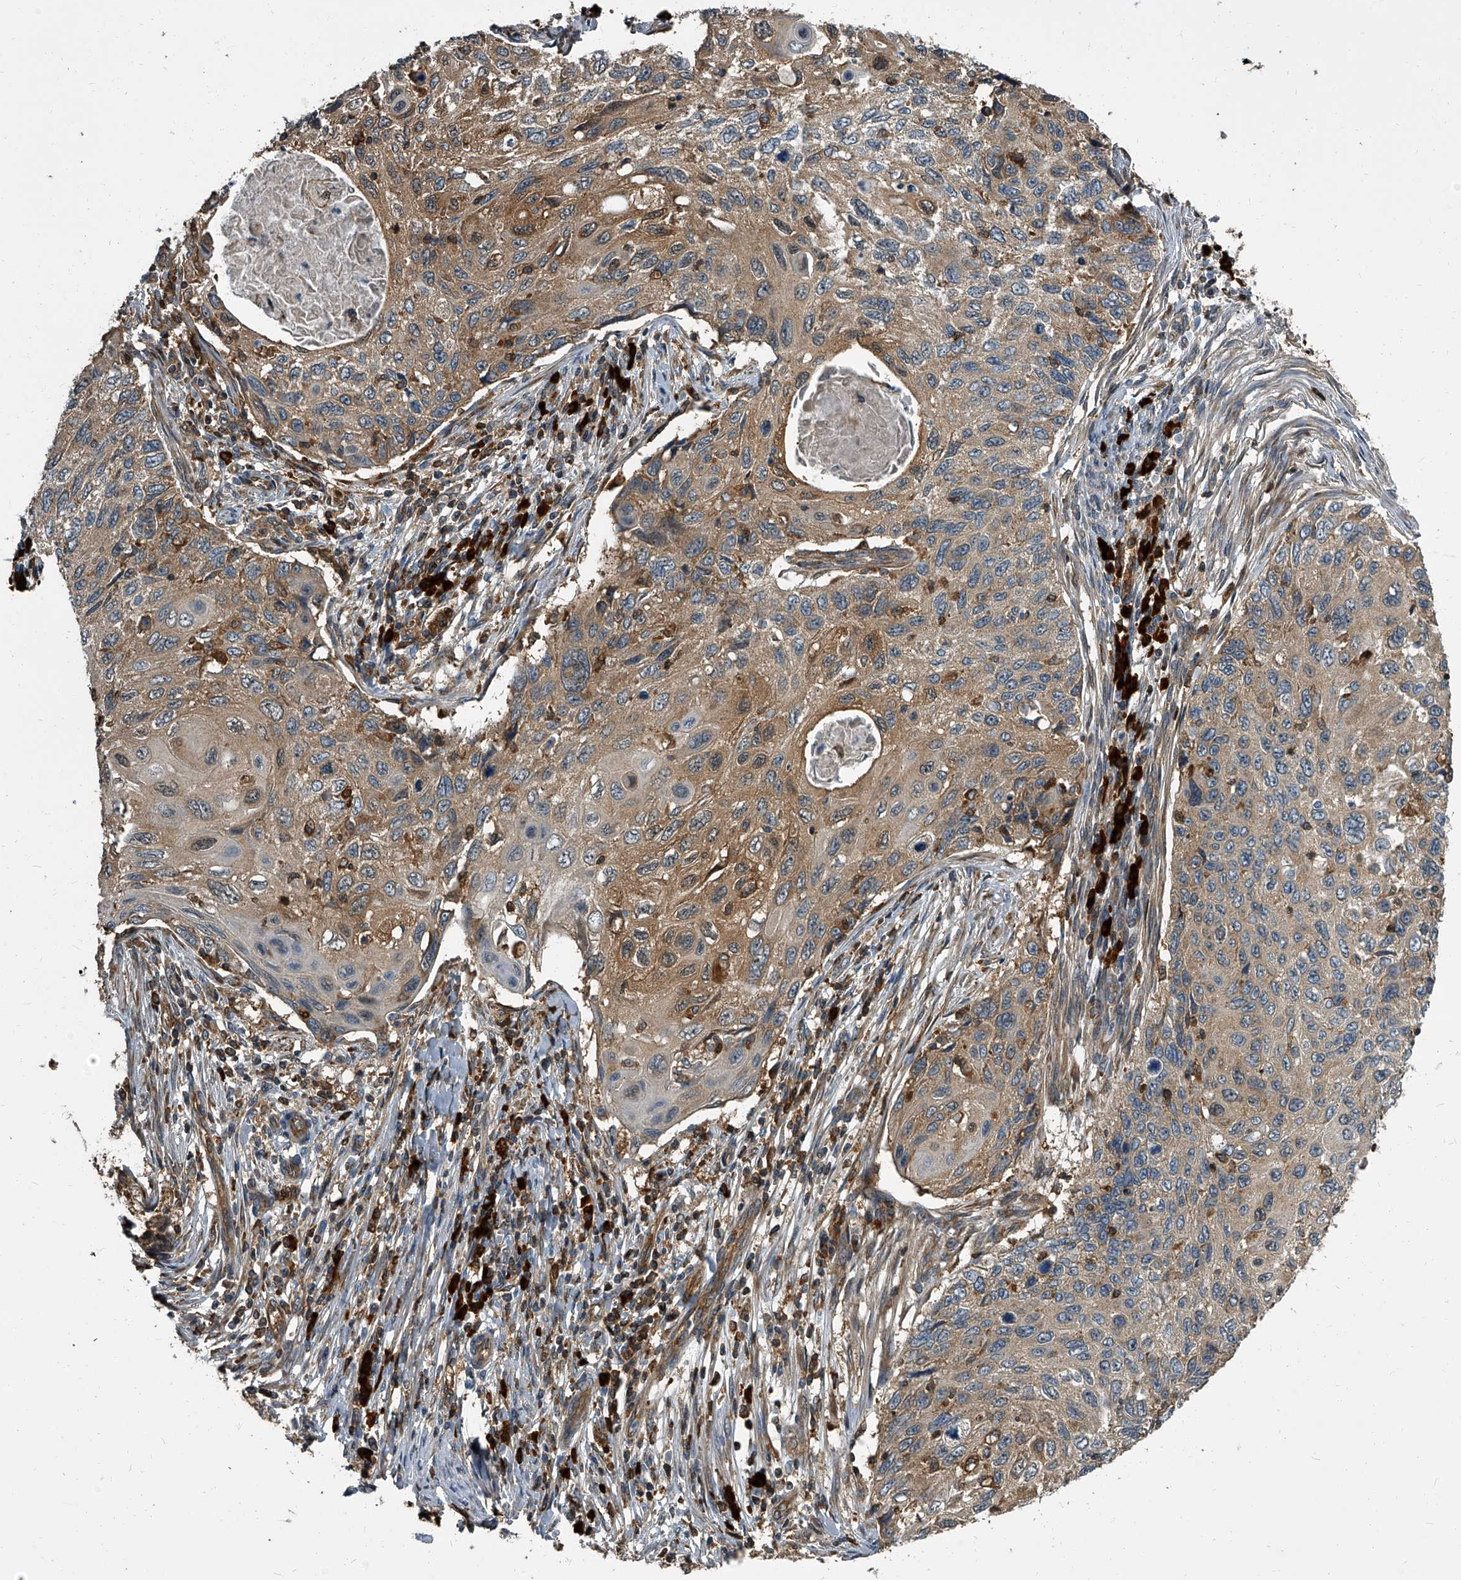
{"staining": {"intensity": "moderate", "quantity": ">75%", "location": "cytoplasmic/membranous"}, "tissue": "cervical cancer", "cell_type": "Tumor cells", "image_type": "cancer", "snomed": [{"axis": "morphology", "description": "Squamous cell carcinoma, NOS"}, {"axis": "topography", "description": "Cervix"}], "caption": "An immunohistochemistry (IHC) histopathology image of neoplastic tissue is shown. Protein staining in brown highlights moderate cytoplasmic/membranous positivity in cervical squamous cell carcinoma within tumor cells. The staining is performed using DAB (3,3'-diaminobenzidine) brown chromogen to label protein expression. The nuclei are counter-stained blue using hematoxylin.", "gene": "CDV3", "patient": {"sex": "female", "age": 70}}